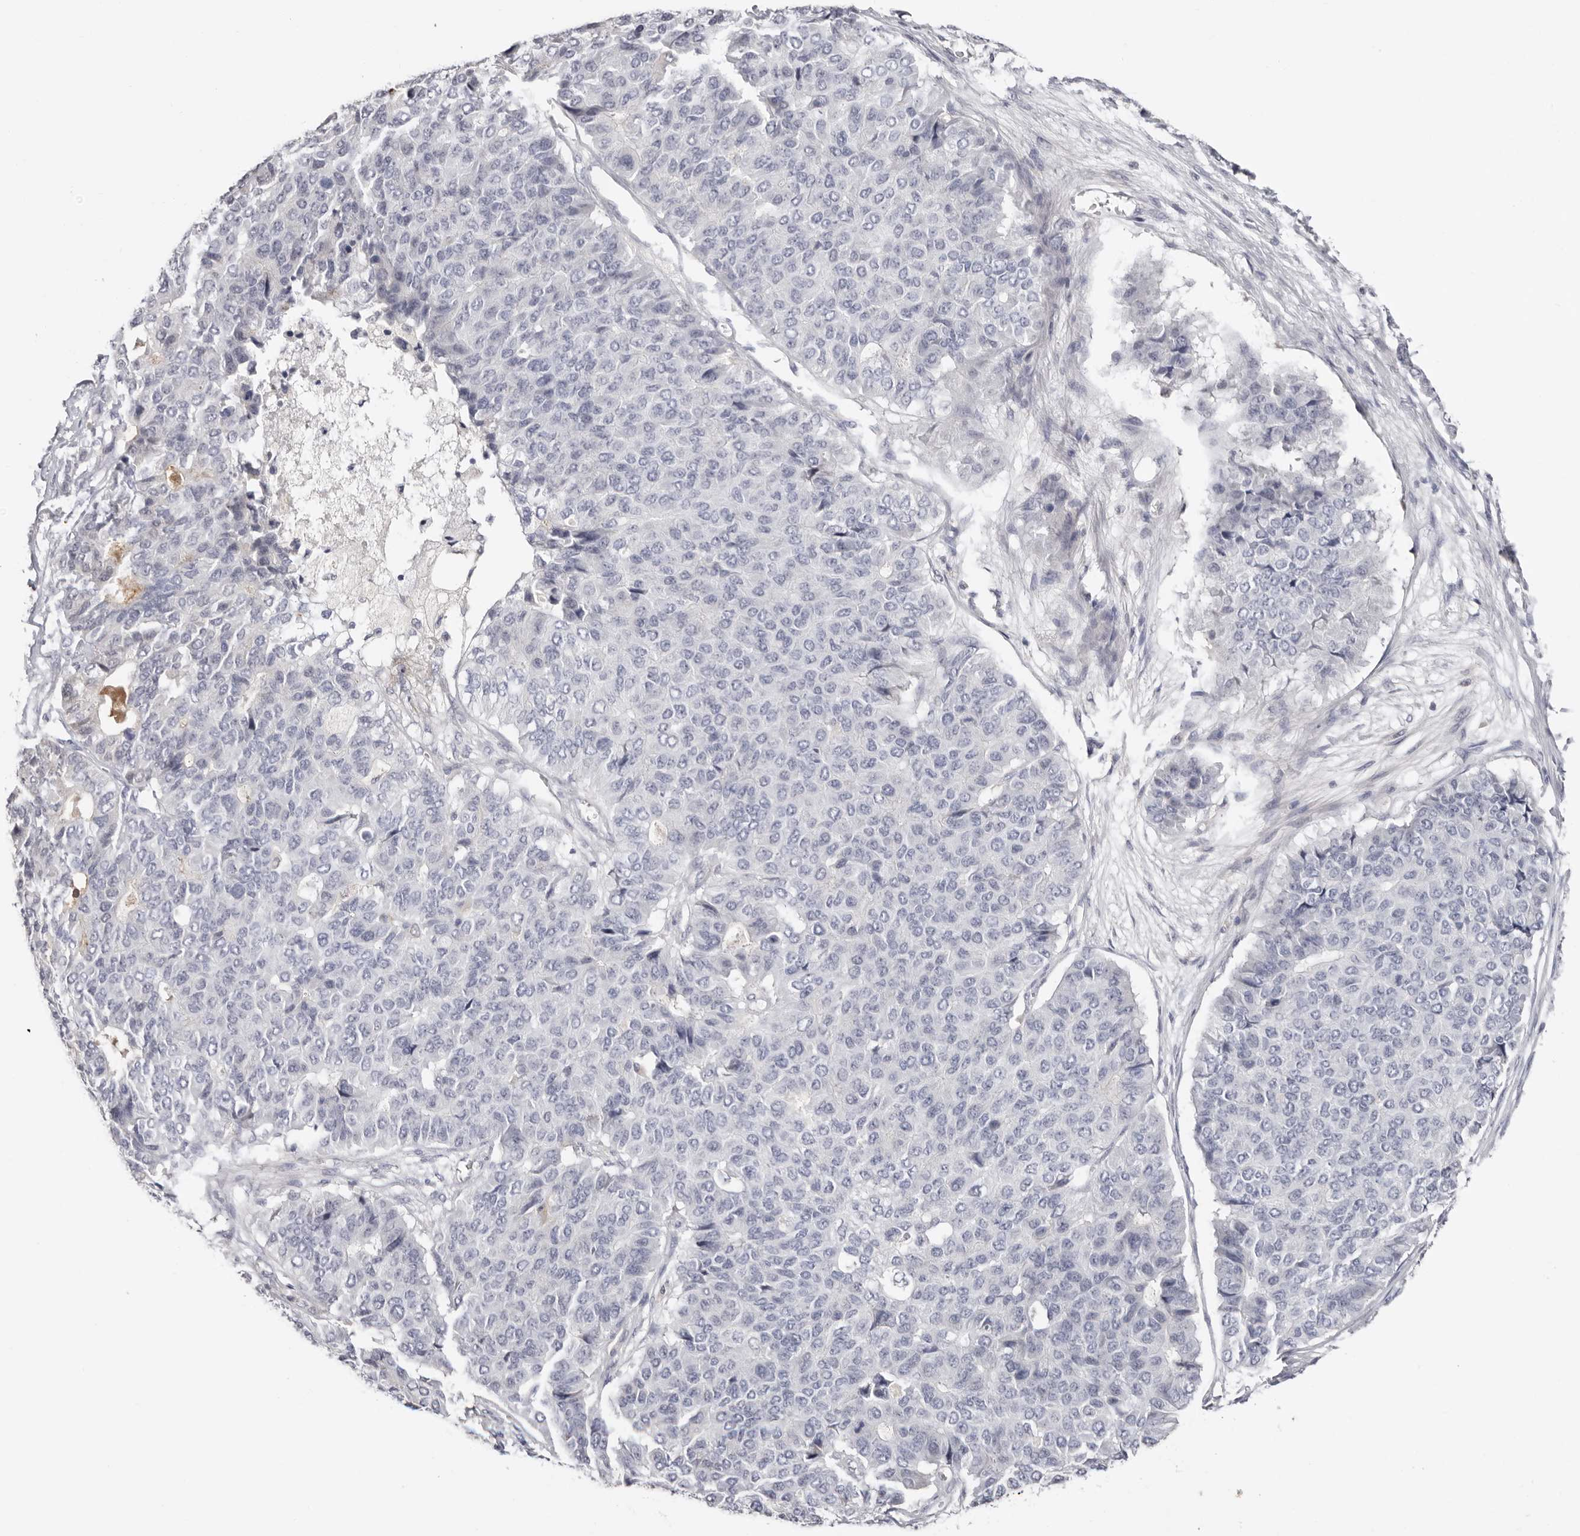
{"staining": {"intensity": "negative", "quantity": "none", "location": "none"}, "tissue": "pancreatic cancer", "cell_type": "Tumor cells", "image_type": "cancer", "snomed": [{"axis": "morphology", "description": "Adenocarcinoma, NOS"}, {"axis": "topography", "description": "Pancreas"}], "caption": "This histopathology image is of adenocarcinoma (pancreatic) stained with IHC to label a protein in brown with the nuclei are counter-stained blue. There is no expression in tumor cells.", "gene": "PKDCC", "patient": {"sex": "male", "age": 50}}